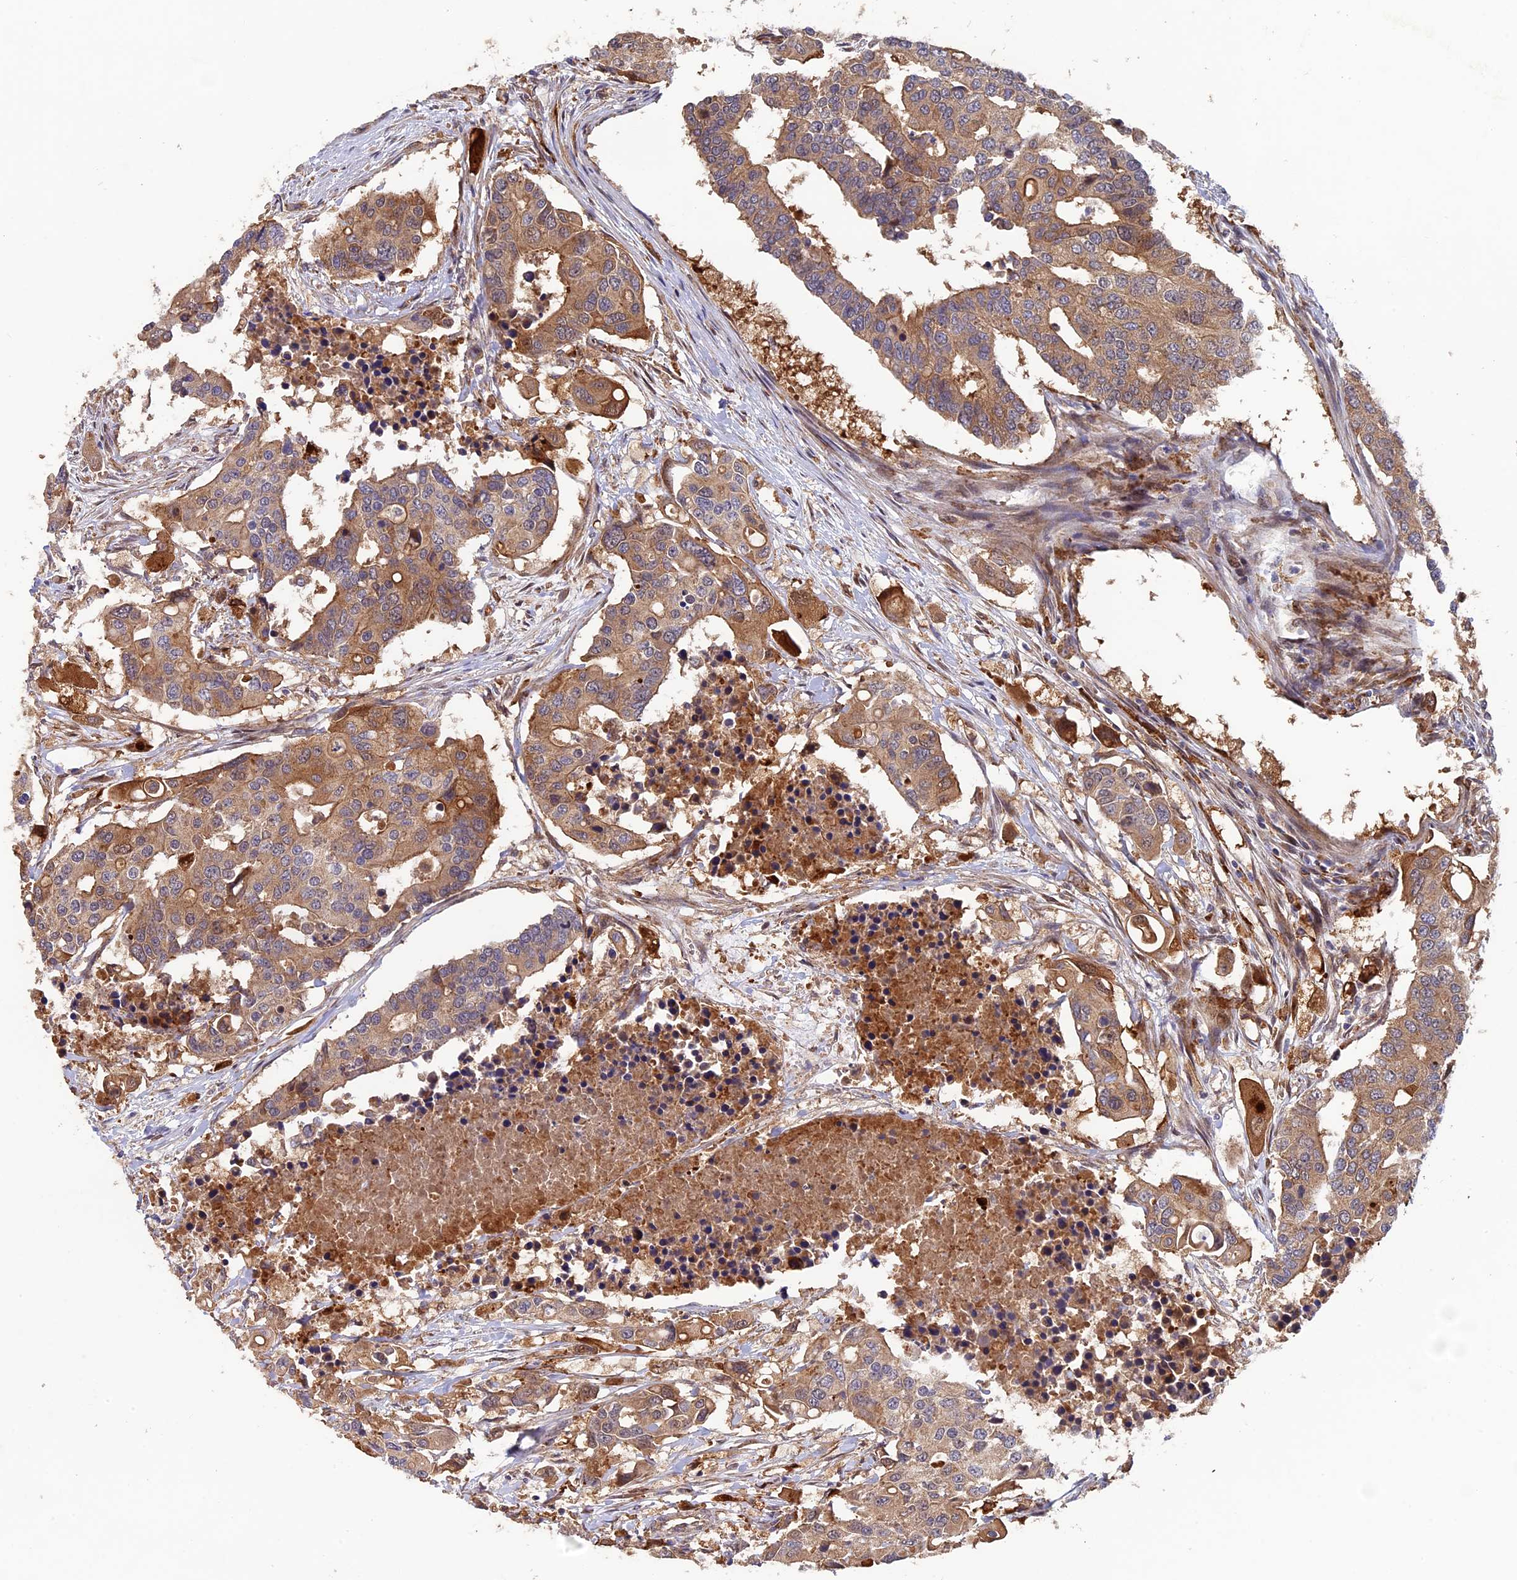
{"staining": {"intensity": "moderate", "quantity": ">75%", "location": "cytoplasmic/membranous"}, "tissue": "colorectal cancer", "cell_type": "Tumor cells", "image_type": "cancer", "snomed": [{"axis": "morphology", "description": "Adenocarcinoma, NOS"}, {"axis": "topography", "description": "Colon"}], "caption": "IHC (DAB (3,3'-diaminobenzidine)) staining of colorectal cancer exhibits moderate cytoplasmic/membranous protein expression in approximately >75% of tumor cells.", "gene": "FERMT1", "patient": {"sex": "male", "age": 77}}